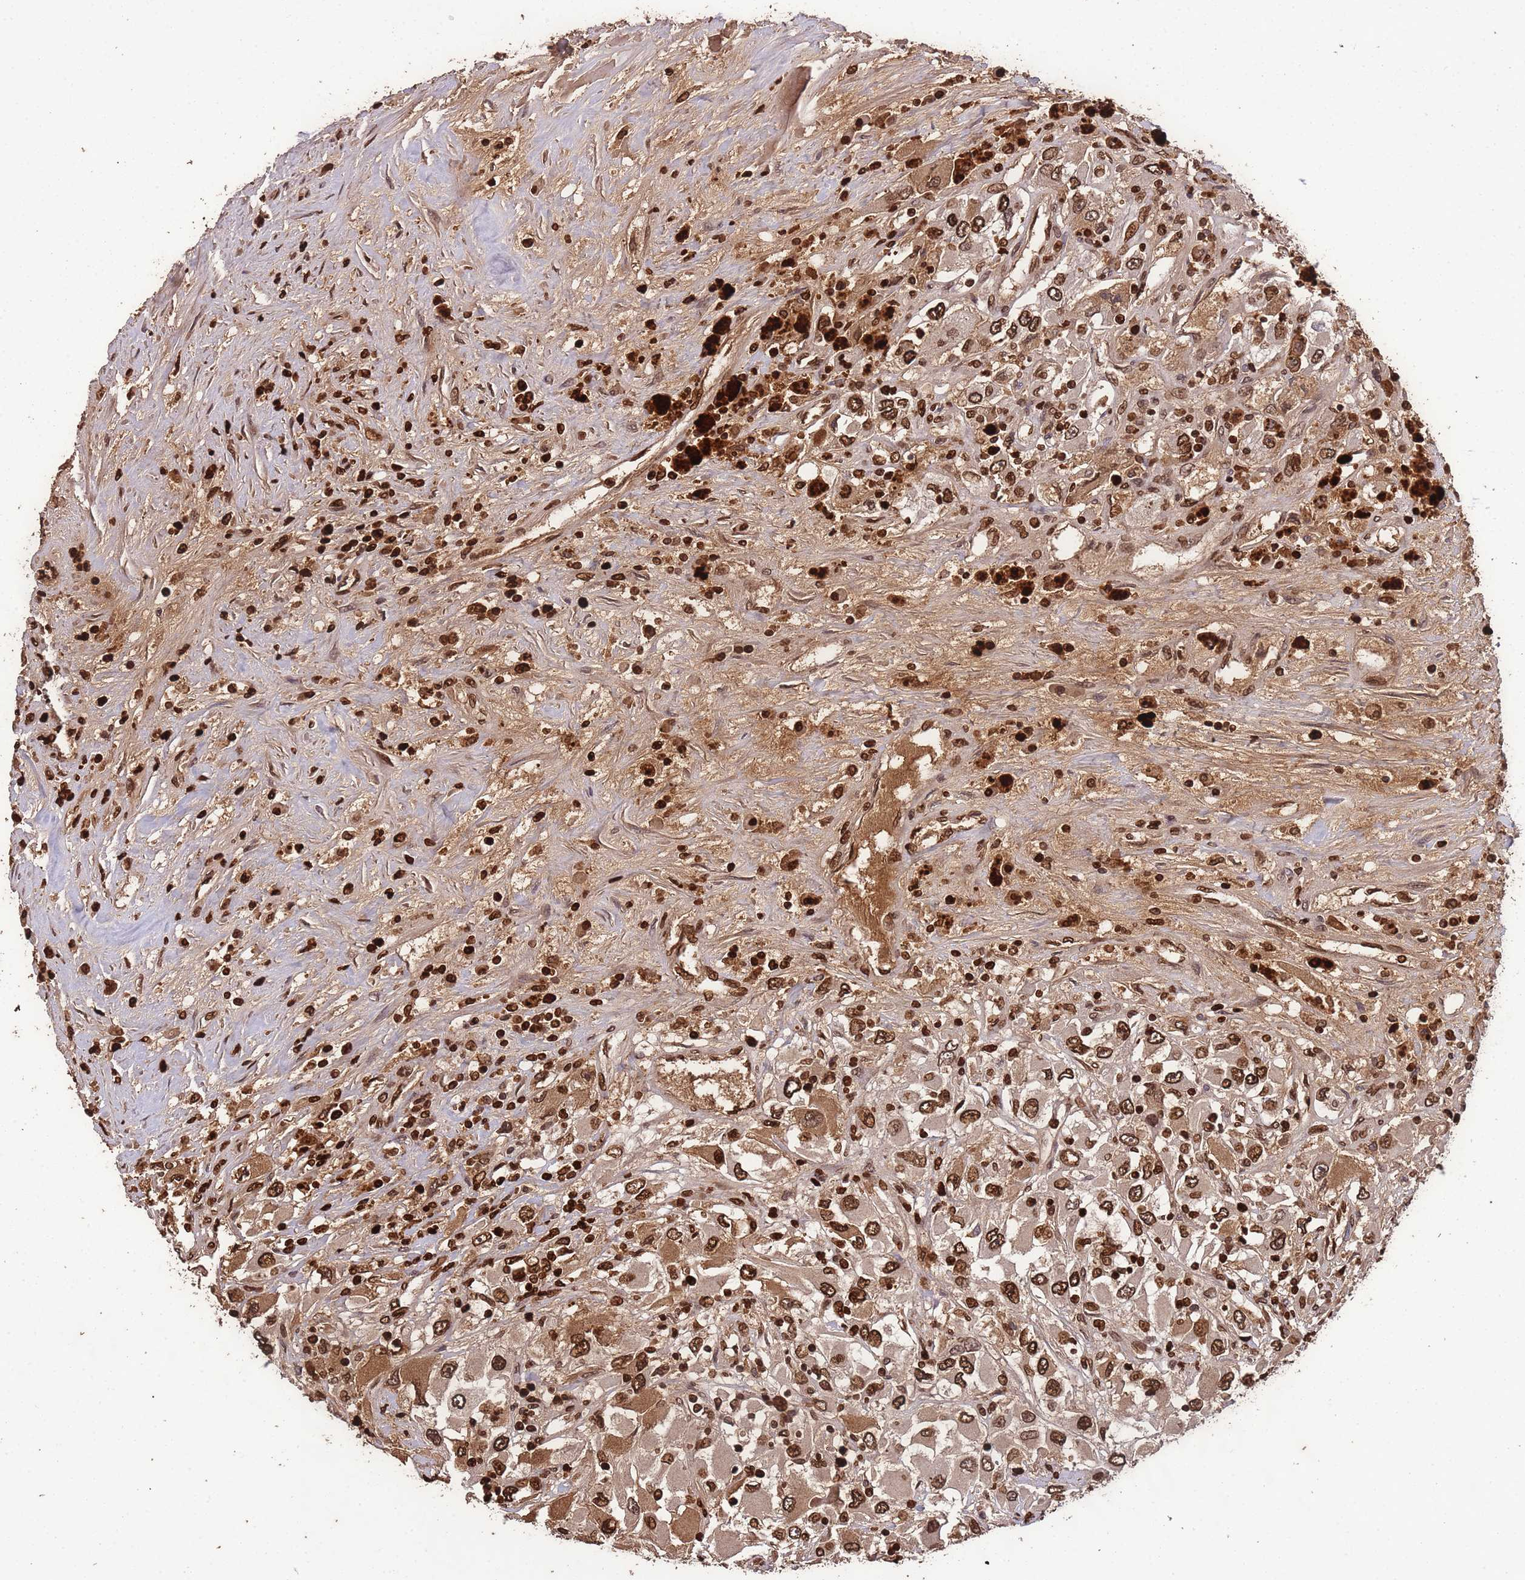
{"staining": {"intensity": "moderate", "quantity": ">75%", "location": "cytoplasmic/membranous,nuclear"}, "tissue": "renal cancer", "cell_type": "Tumor cells", "image_type": "cancer", "snomed": [{"axis": "morphology", "description": "Adenocarcinoma, NOS"}, {"axis": "topography", "description": "Kidney"}], "caption": "A photomicrograph of renal cancer (adenocarcinoma) stained for a protein displays moderate cytoplasmic/membranous and nuclear brown staining in tumor cells. (Brightfield microscopy of DAB IHC at high magnification).", "gene": "CCDC184", "patient": {"sex": "female", "age": 52}}